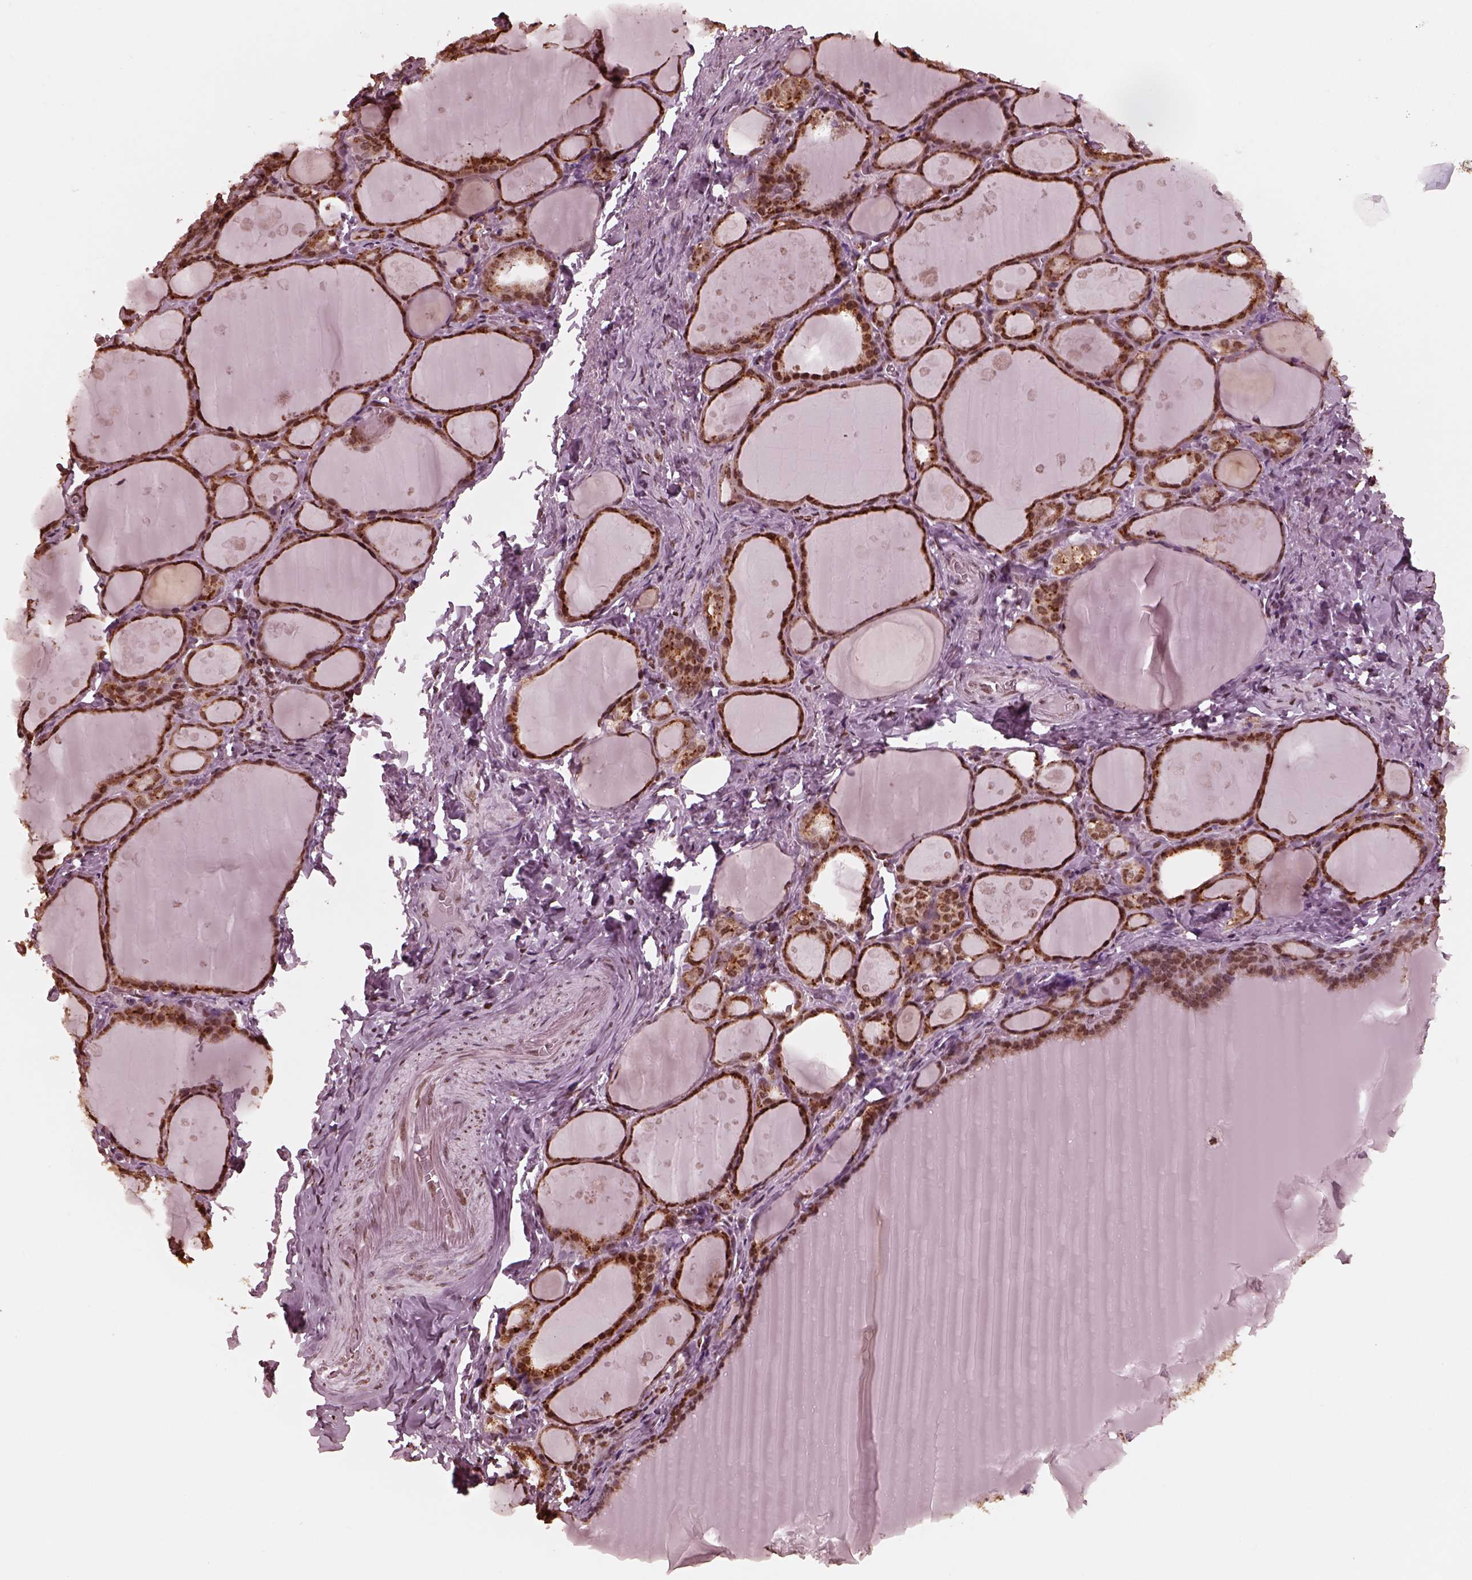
{"staining": {"intensity": "strong", "quantity": ">75%", "location": "nuclear"}, "tissue": "thyroid gland", "cell_type": "Glandular cells", "image_type": "normal", "snomed": [{"axis": "morphology", "description": "Normal tissue, NOS"}, {"axis": "topography", "description": "Thyroid gland"}], "caption": "The immunohistochemical stain labels strong nuclear expression in glandular cells of unremarkable thyroid gland.", "gene": "NSD1", "patient": {"sex": "male", "age": 68}}